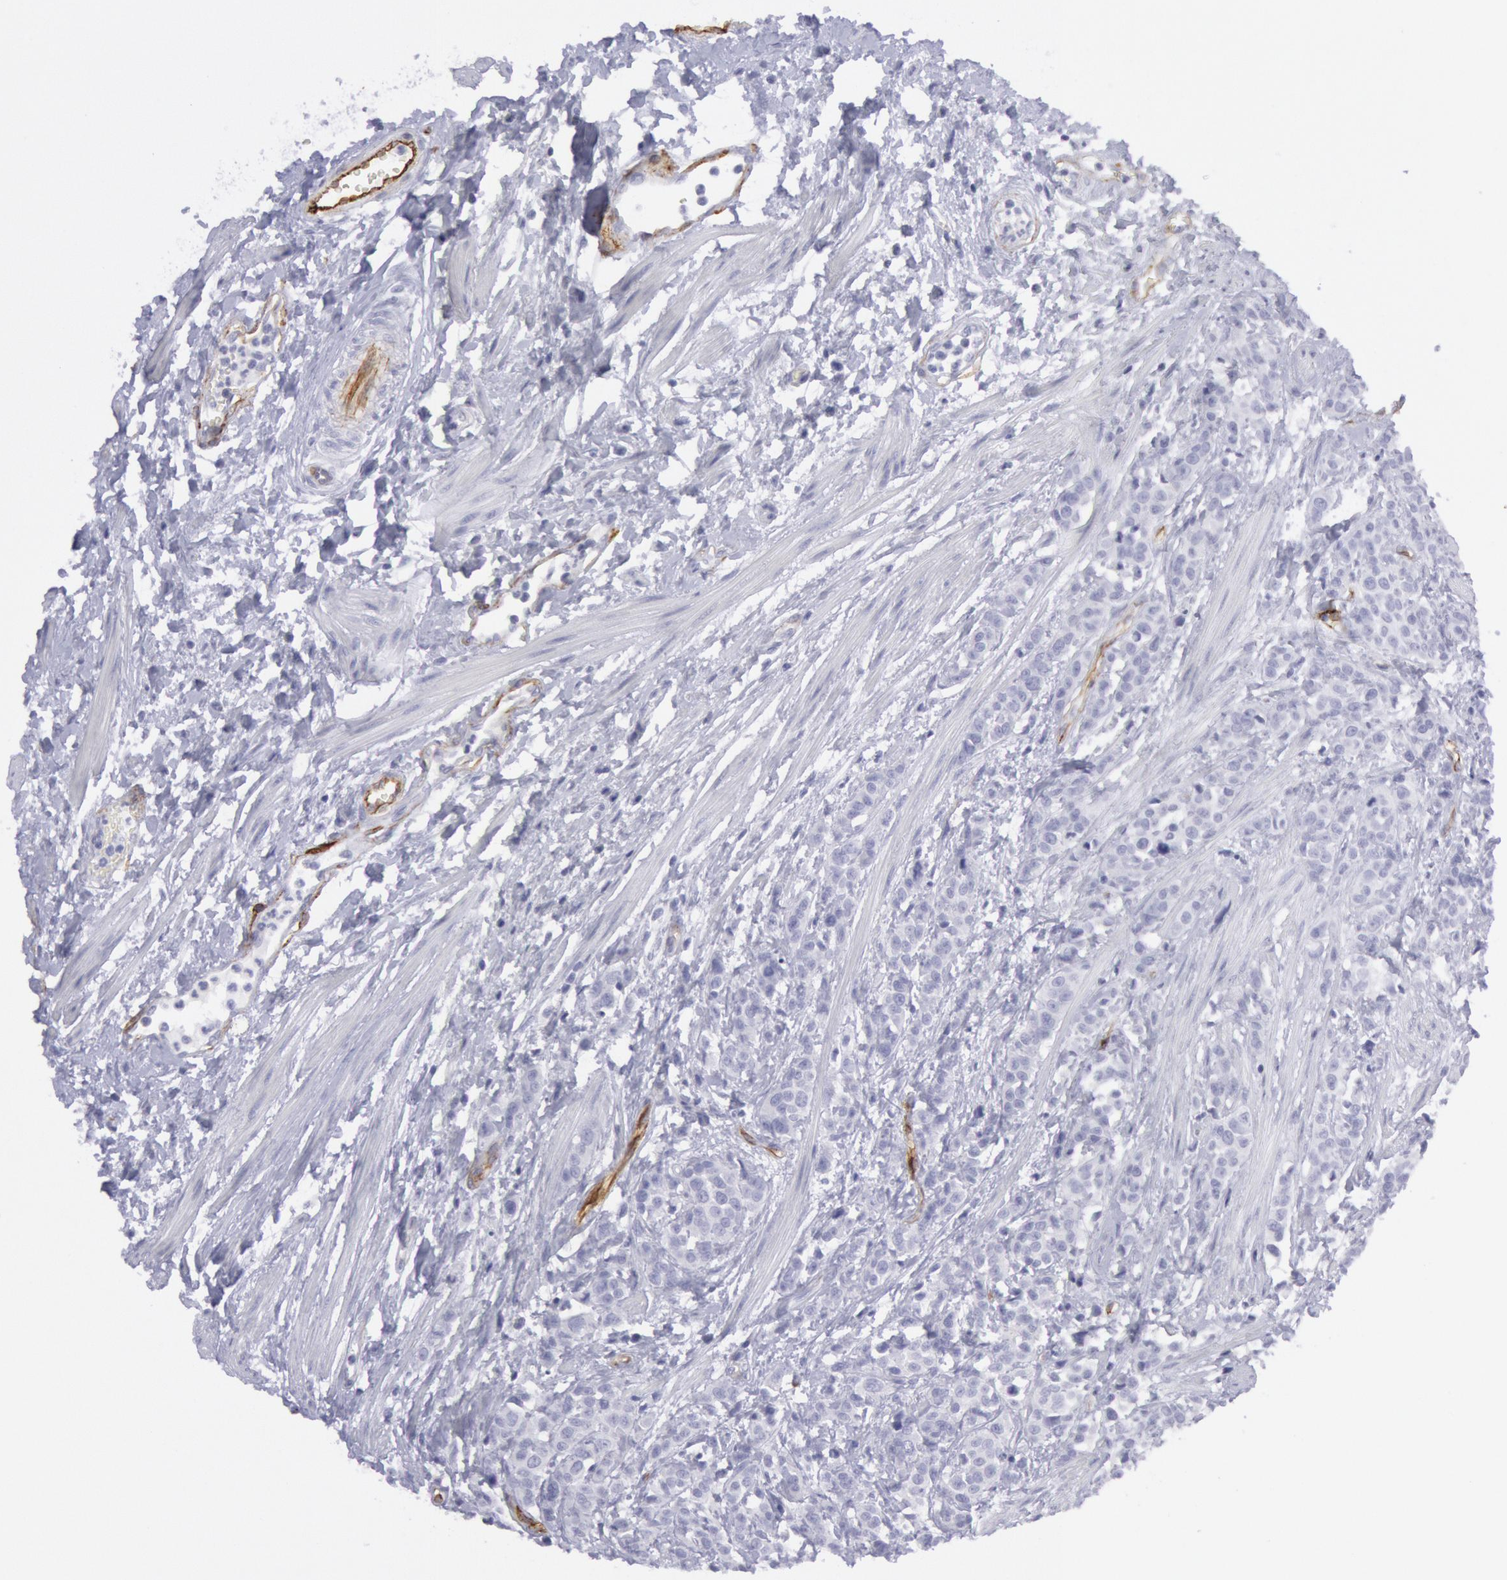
{"staining": {"intensity": "negative", "quantity": "none", "location": "none"}, "tissue": "urothelial cancer", "cell_type": "Tumor cells", "image_type": "cancer", "snomed": [{"axis": "morphology", "description": "Urothelial carcinoma, High grade"}, {"axis": "topography", "description": "Urinary bladder"}], "caption": "A photomicrograph of human urothelial carcinoma (high-grade) is negative for staining in tumor cells.", "gene": "CDH13", "patient": {"sex": "male", "age": 56}}